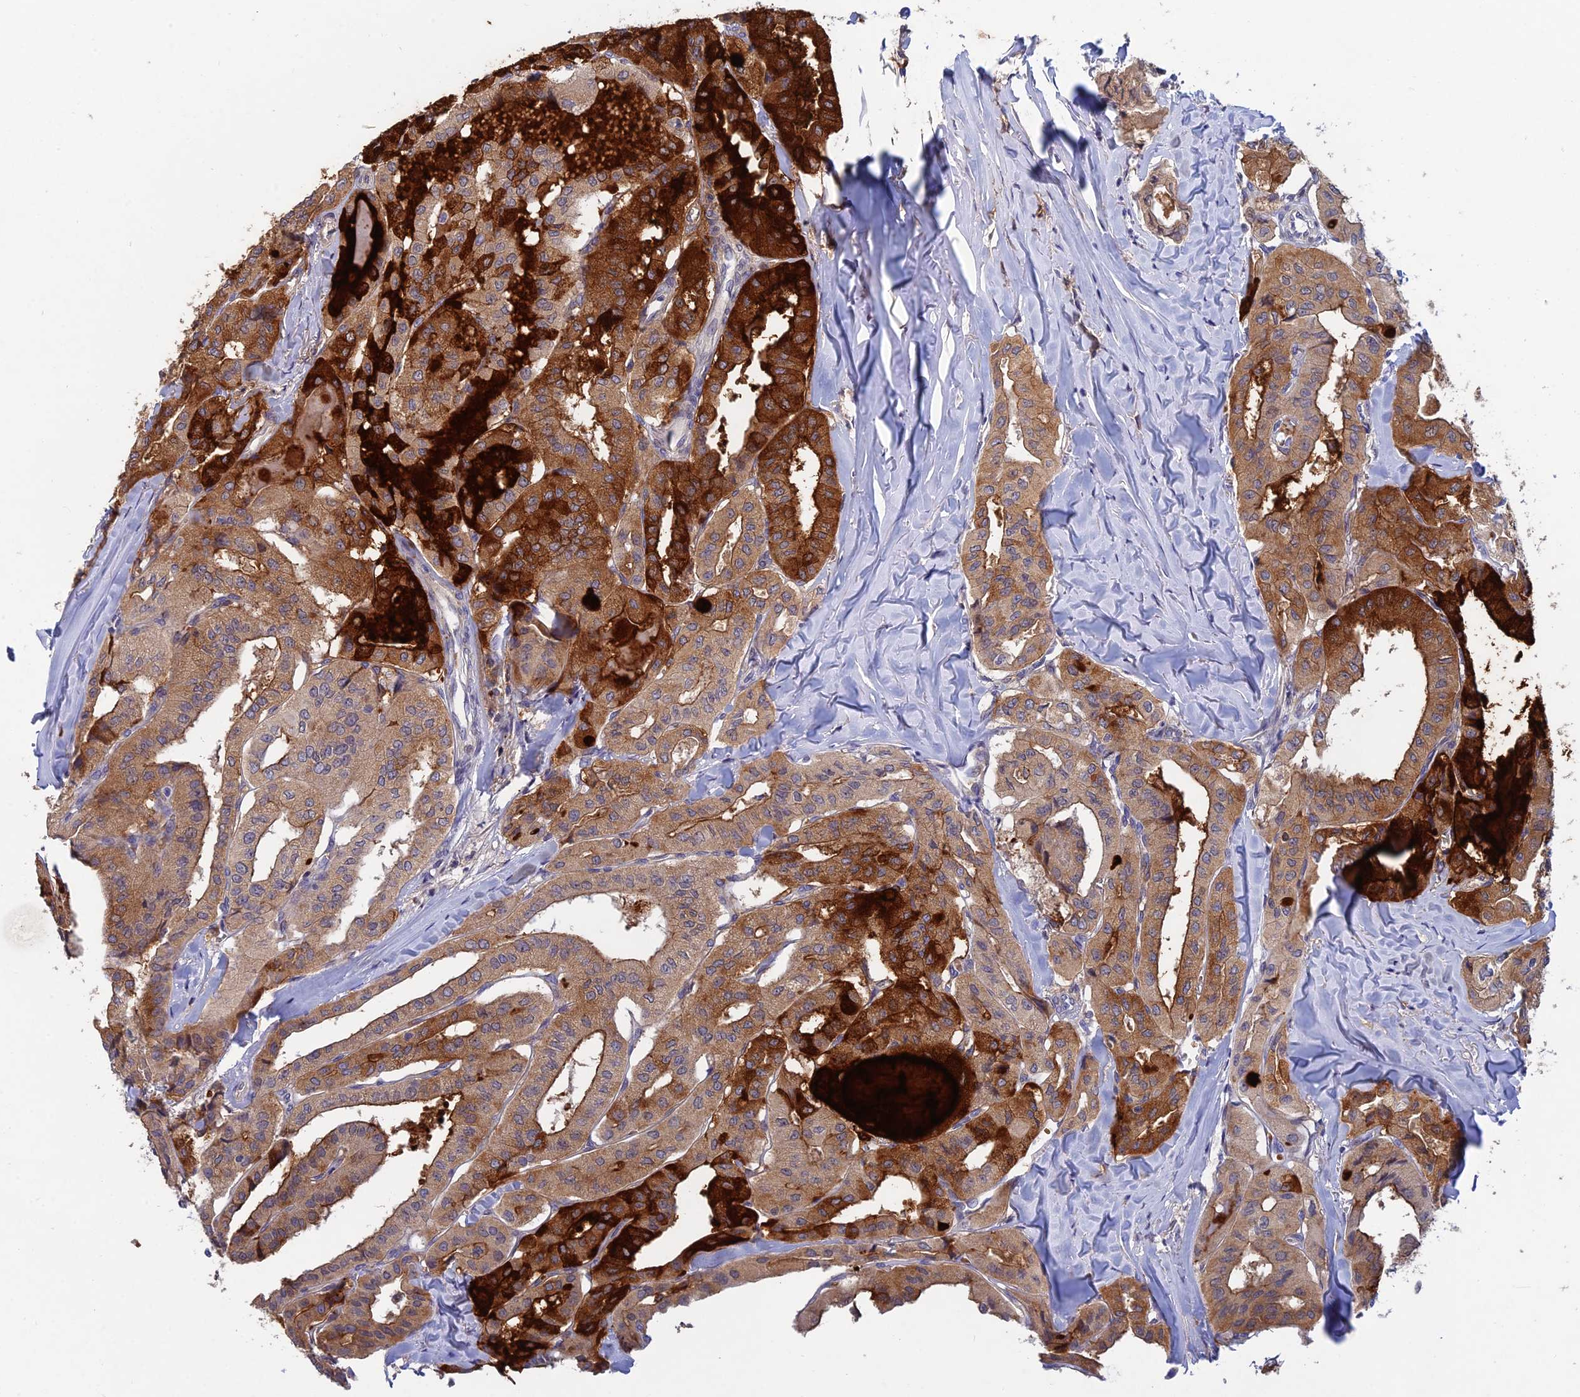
{"staining": {"intensity": "moderate", "quantity": ">75%", "location": "cytoplasmic/membranous"}, "tissue": "thyroid cancer", "cell_type": "Tumor cells", "image_type": "cancer", "snomed": [{"axis": "morphology", "description": "Papillary adenocarcinoma, NOS"}, {"axis": "topography", "description": "Thyroid gland"}], "caption": "The immunohistochemical stain shows moderate cytoplasmic/membranous positivity in tumor cells of thyroid cancer tissue.", "gene": "GIPC1", "patient": {"sex": "female", "age": 59}}